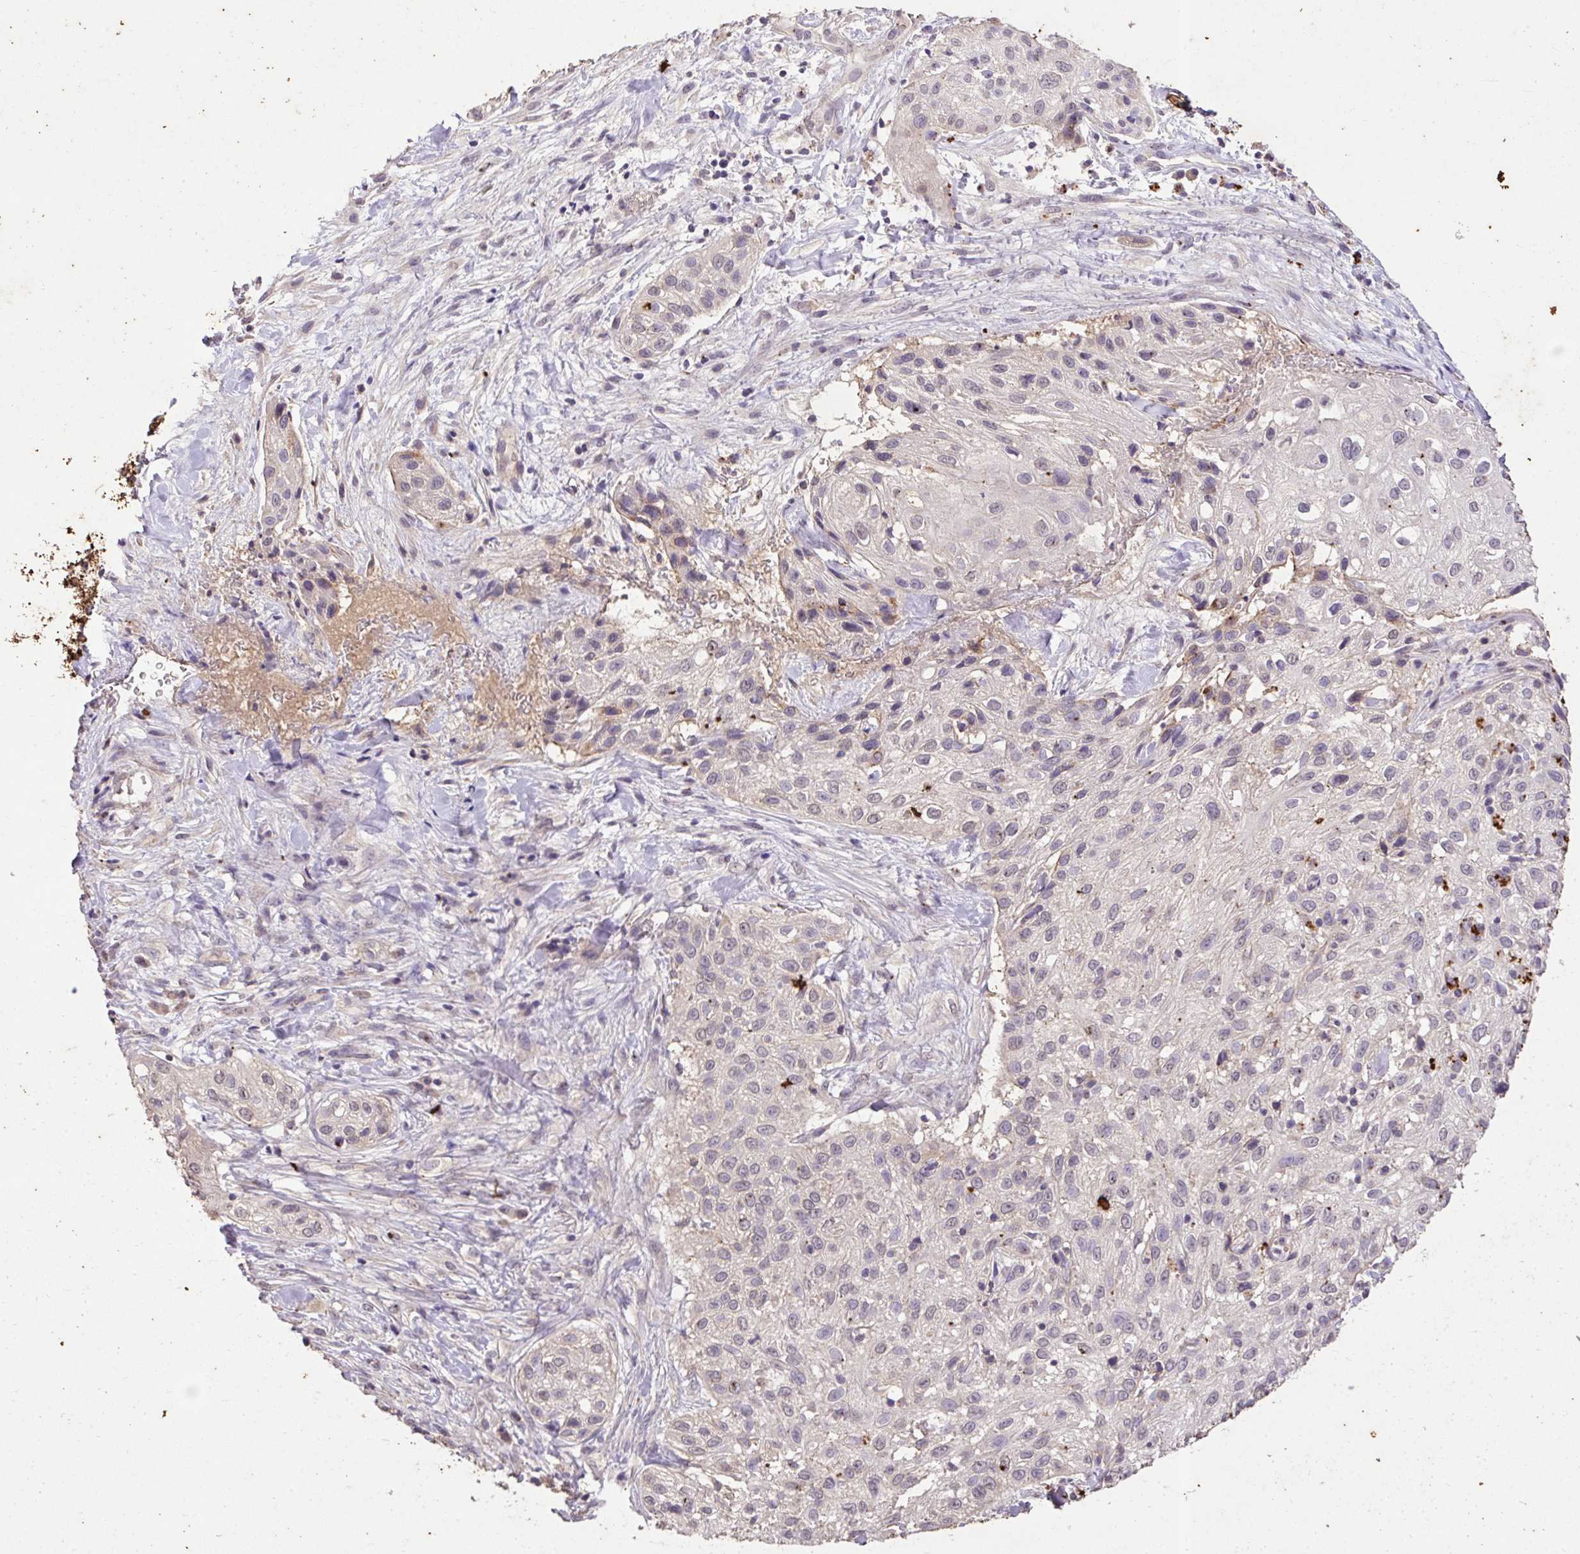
{"staining": {"intensity": "negative", "quantity": "none", "location": "none"}, "tissue": "skin cancer", "cell_type": "Tumor cells", "image_type": "cancer", "snomed": [{"axis": "morphology", "description": "Squamous cell carcinoma, NOS"}, {"axis": "topography", "description": "Skin"}], "caption": "This is an IHC image of human skin squamous cell carcinoma. There is no expression in tumor cells.", "gene": "LRTM2", "patient": {"sex": "male", "age": 82}}